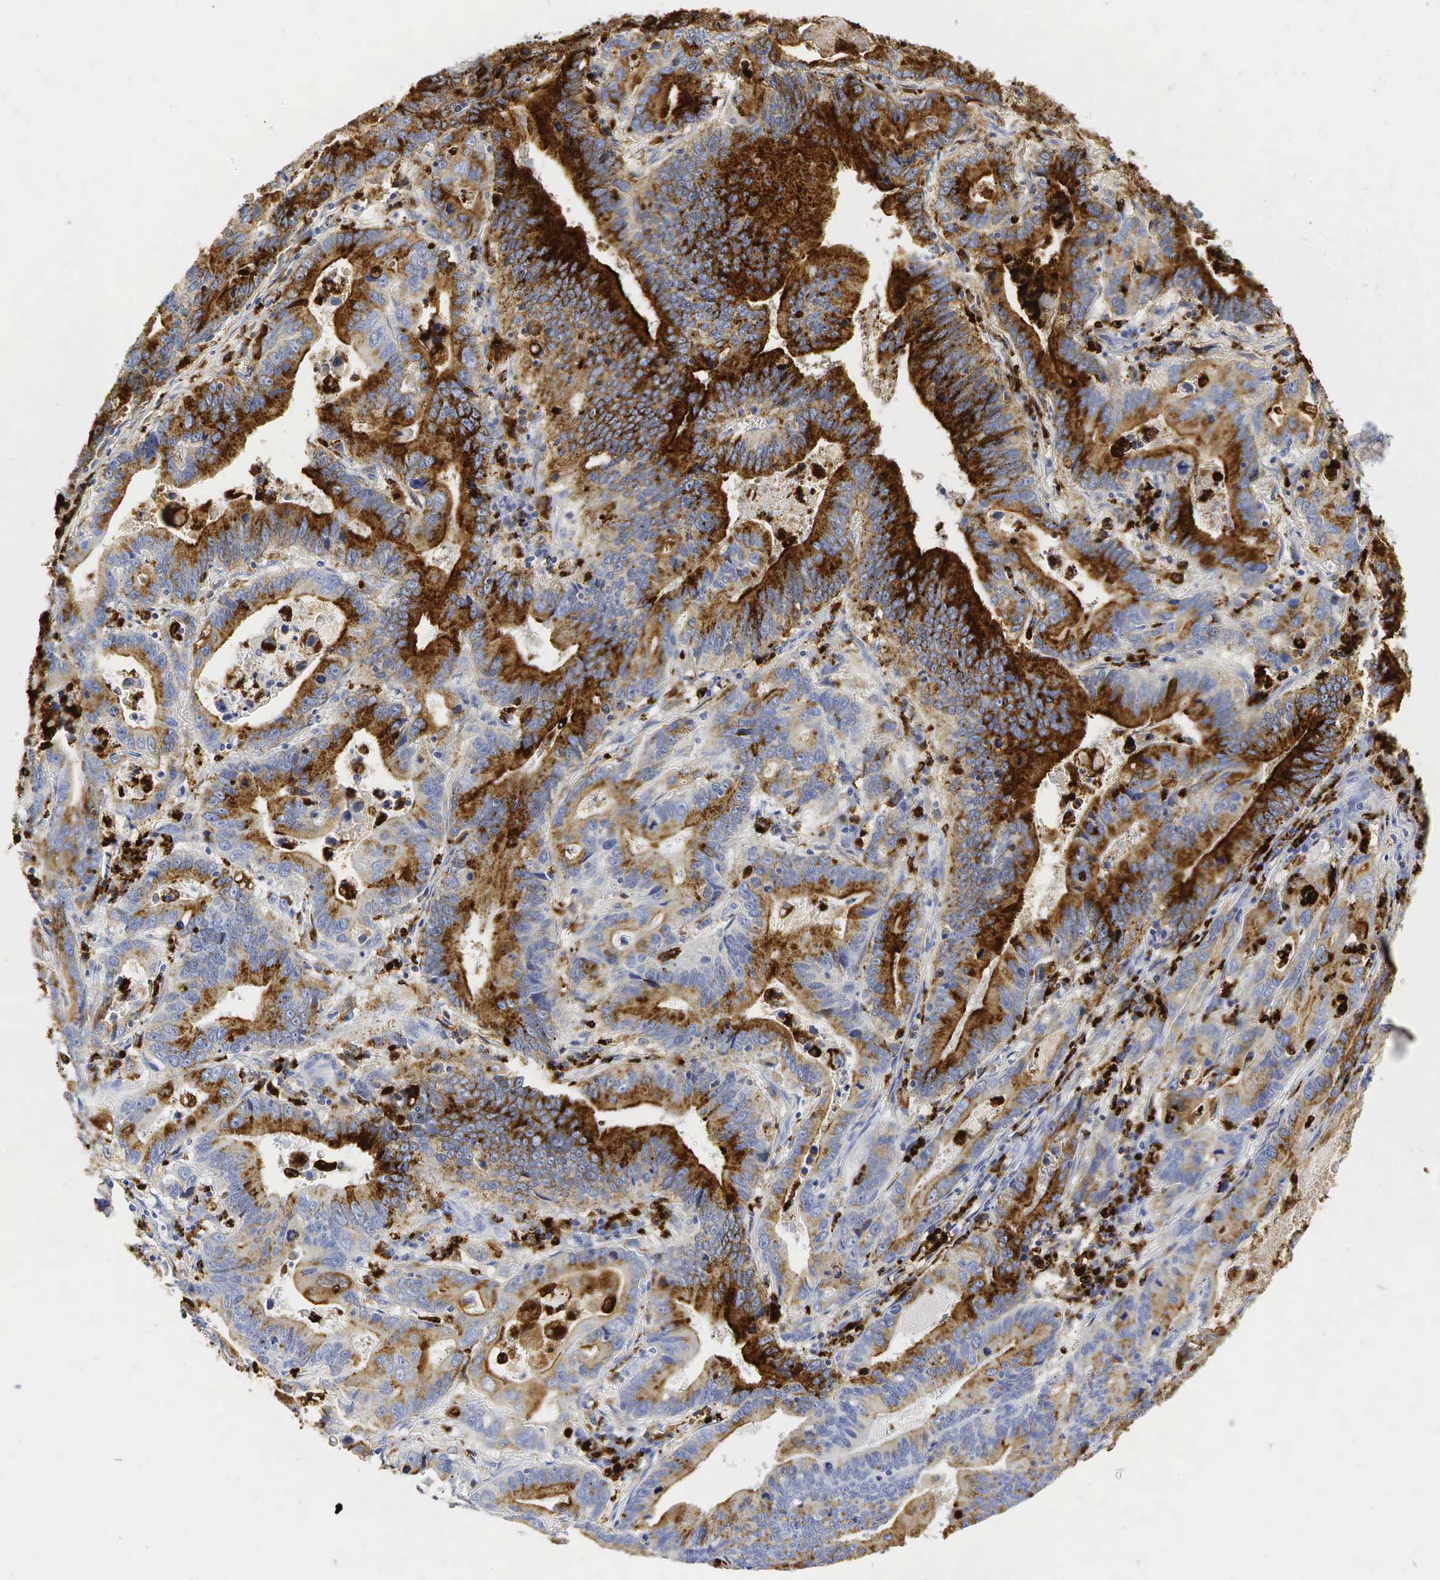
{"staining": {"intensity": "moderate", "quantity": "25%-75%", "location": "cytoplasmic/membranous"}, "tissue": "stomach cancer", "cell_type": "Tumor cells", "image_type": "cancer", "snomed": [{"axis": "morphology", "description": "Adenocarcinoma, NOS"}, {"axis": "topography", "description": "Stomach, upper"}], "caption": "Protein expression analysis of stomach cancer (adenocarcinoma) demonstrates moderate cytoplasmic/membranous expression in approximately 25%-75% of tumor cells.", "gene": "LYZ", "patient": {"sex": "male", "age": 63}}